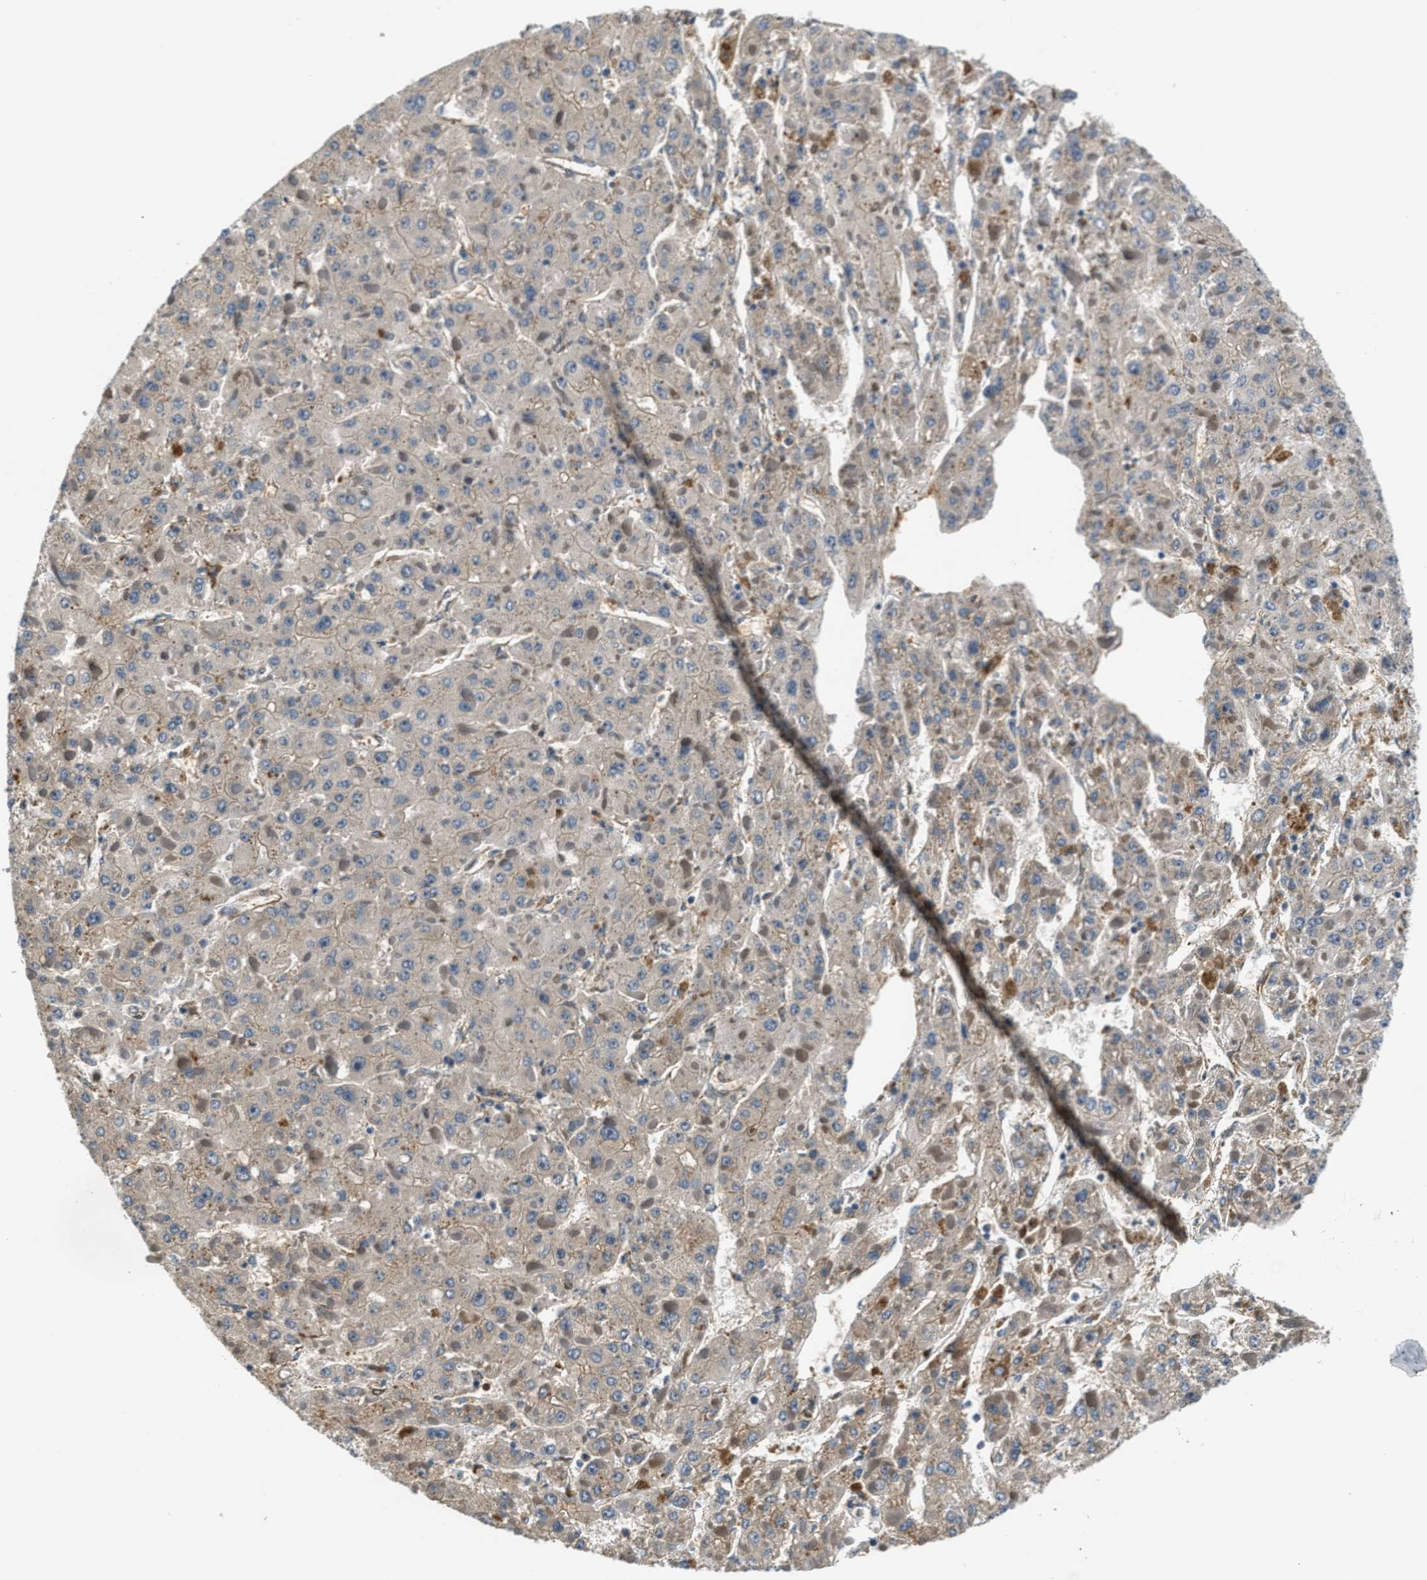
{"staining": {"intensity": "weak", "quantity": ">75%", "location": "cytoplasmic/membranous"}, "tissue": "liver cancer", "cell_type": "Tumor cells", "image_type": "cancer", "snomed": [{"axis": "morphology", "description": "Carcinoma, Hepatocellular, NOS"}, {"axis": "topography", "description": "Liver"}], "caption": "Immunohistochemistry (IHC) image of neoplastic tissue: human hepatocellular carcinoma (liver) stained using IHC exhibits low levels of weak protein expression localized specifically in the cytoplasmic/membranous of tumor cells, appearing as a cytoplasmic/membranous brown color.", "gene": "ALOX12", "patient": {"sex": "female", "age": 73}}